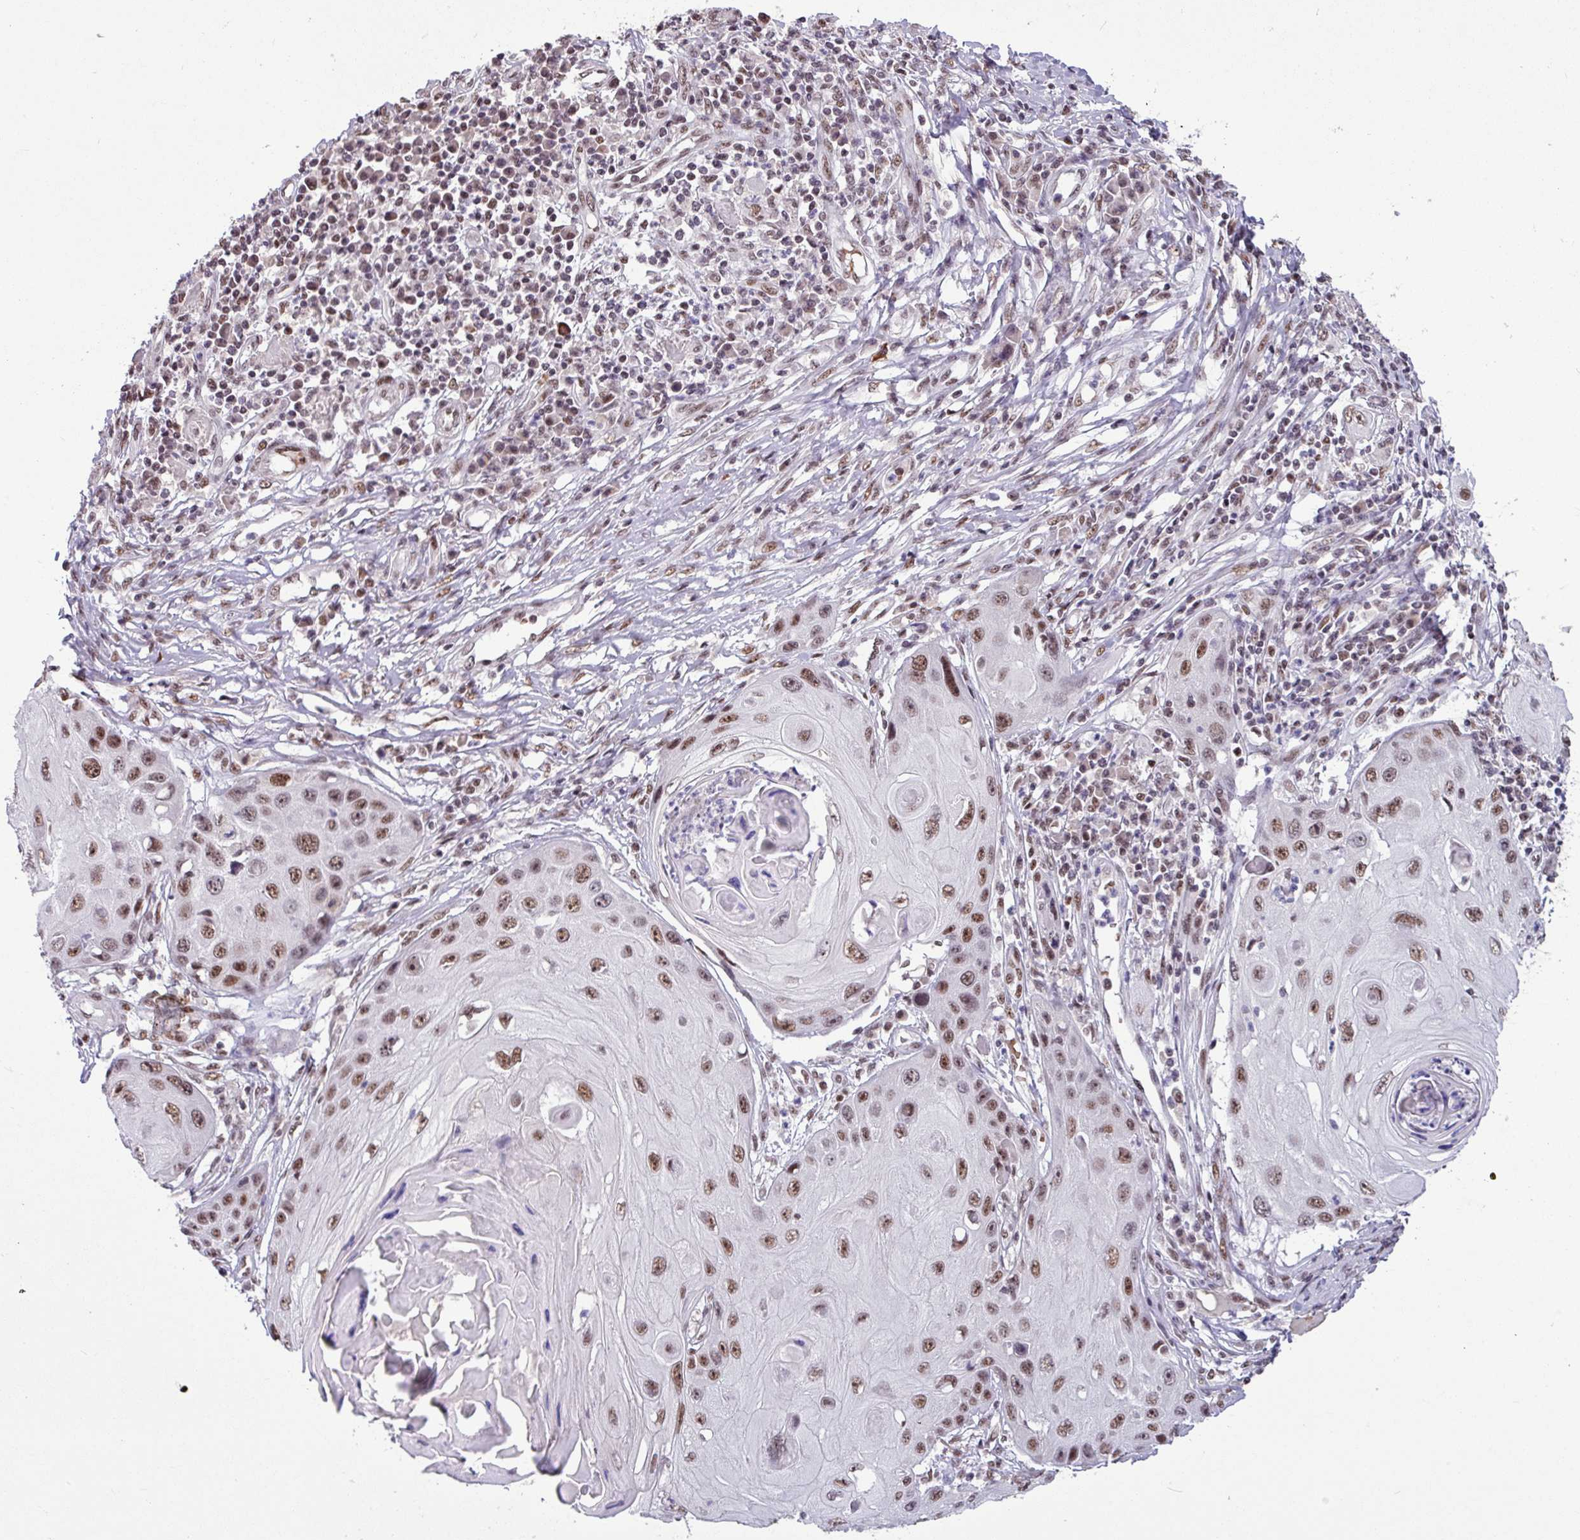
{"staining": {"intensity": "strong", "quantity": ">75%", "location": "nuclear"}, "tissue": "skin cancer", "cell_type": "Tumor cells", "image_type": "cancer", "snomed": [{"axis": "morphology", "description": "Squamous cell carcinoma, NOS"}, {"axis": "topography", "description": "Skin"}, {"axis": "topography", "description": "Vulva"}], "caption": "Tumor cells reveal strong nuclear positivity in approximately >75% of cells in skin cancer.", "gene": "TDG", "patient": {"sex": "female", "age": 44}}